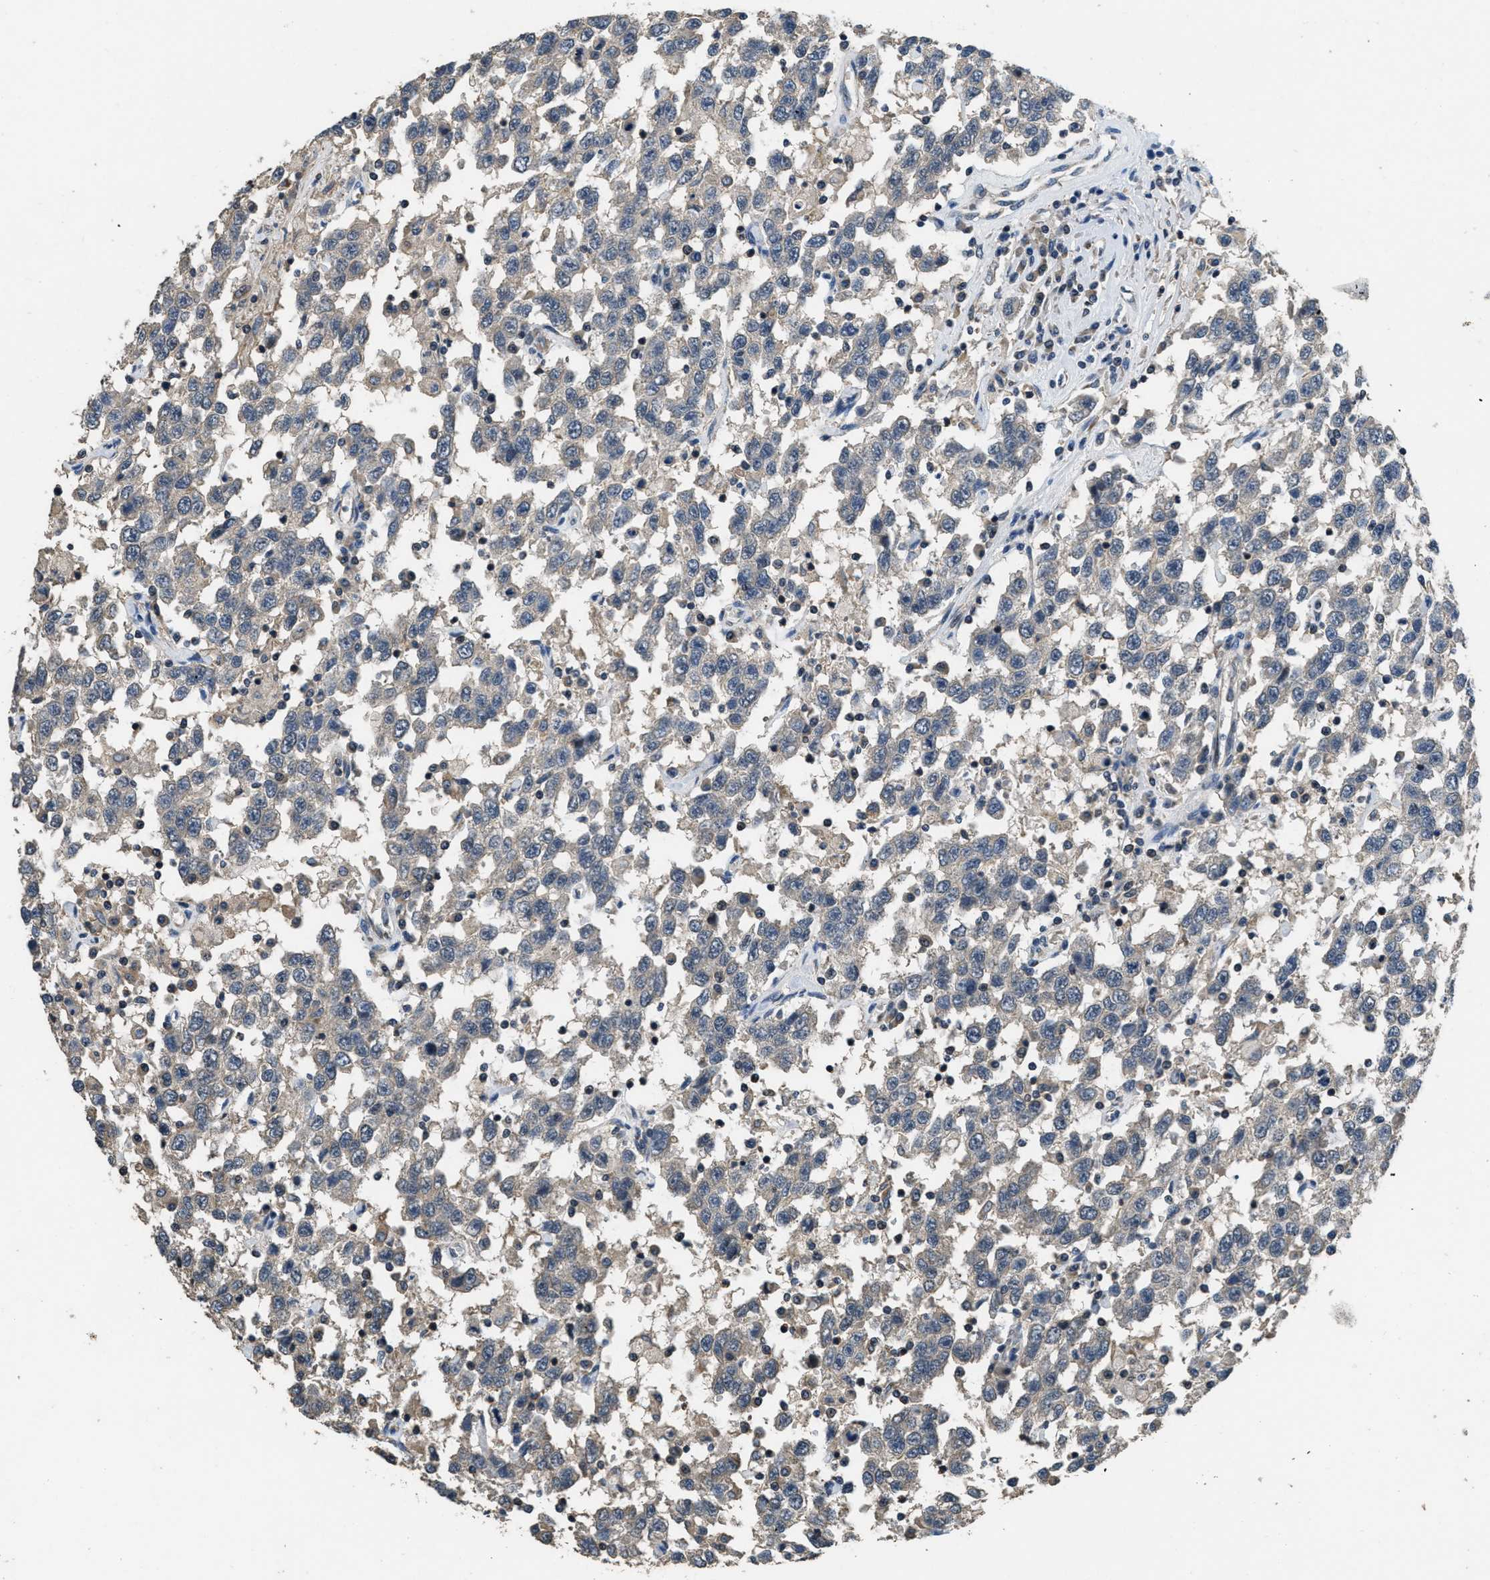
{"staining": {"intensity": "negative", "quantity": "none", "location": "none"}, "tissue": "testis cancer", "cell_type": "Tumor cells", "image_type": "cancer", "snomed": [{"axis": "morphology", "description": "Seminoma, NOS"}, {"axis": "topography", "description": "Testis"}], "caption": "Immunohistochemistry histopathology image of neoplastic tissue: testis seminoma stained with DAB demonstrates no significant protein staining in tumor cells. Nuclei are stained in blue.", "gene": "NAT1", "patient": {"sex": "male", "age": 41}}